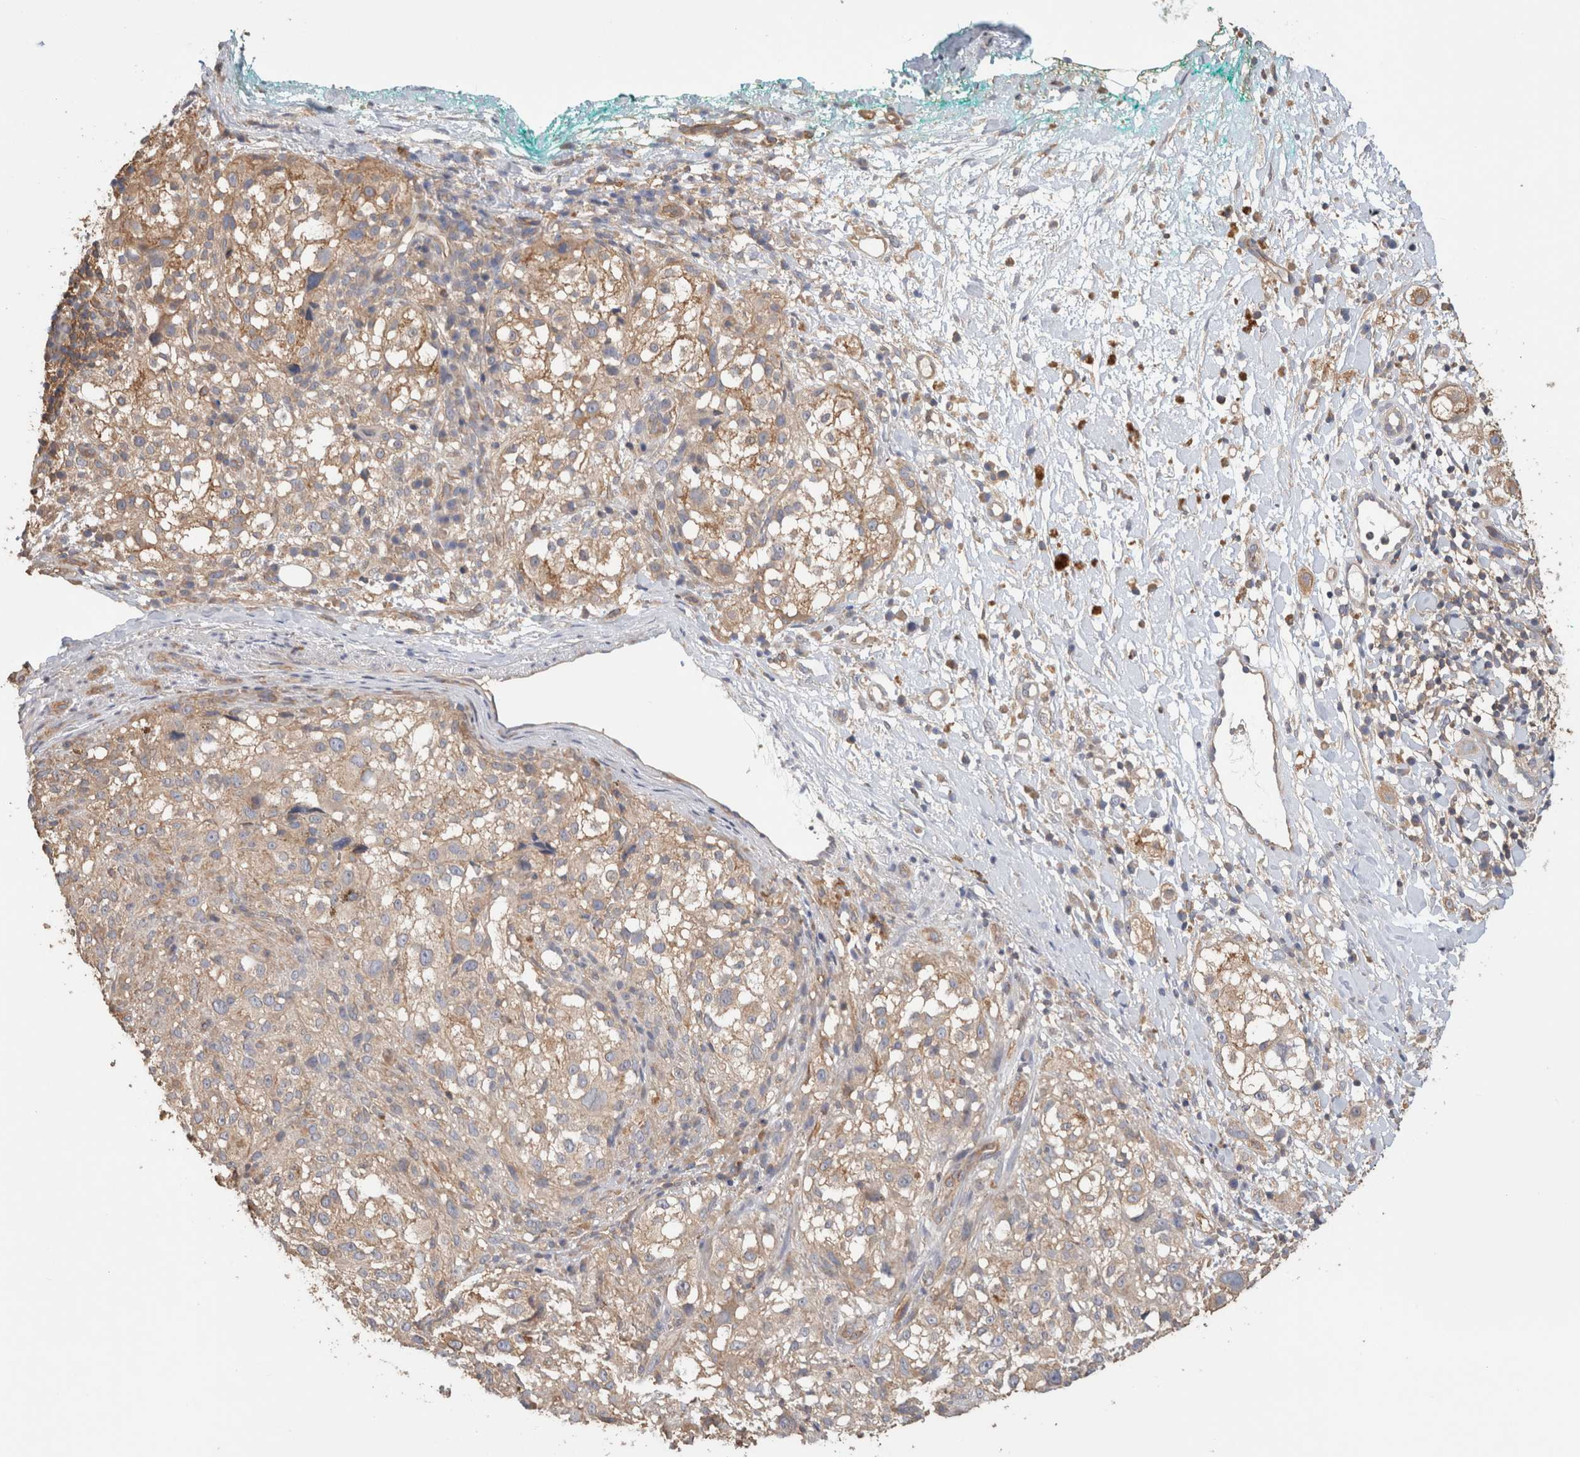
{"staining": {"intensity": "weak", "quantity": "<25%", "location": "cytoplasmic/membranous"}, "tissue": "melanoma", "cell_type": "Tumor cells", "image_type": "cancer", "snomed": [{"axis": "morphology", "description": "Necrosis, NOS"}, {"axis": "morphology", "description": "Malignant melanoma, NOS"}, {"axis": "topography", "description": "Skin"}], "caption": "DAB immunohistochemical staining of malignant melanoma exhibits no significant positivity in tumor cells. Nuclei are stained in blue.", "gene": "CFAP418", "patient": {"sex": "female", "age": 87}}